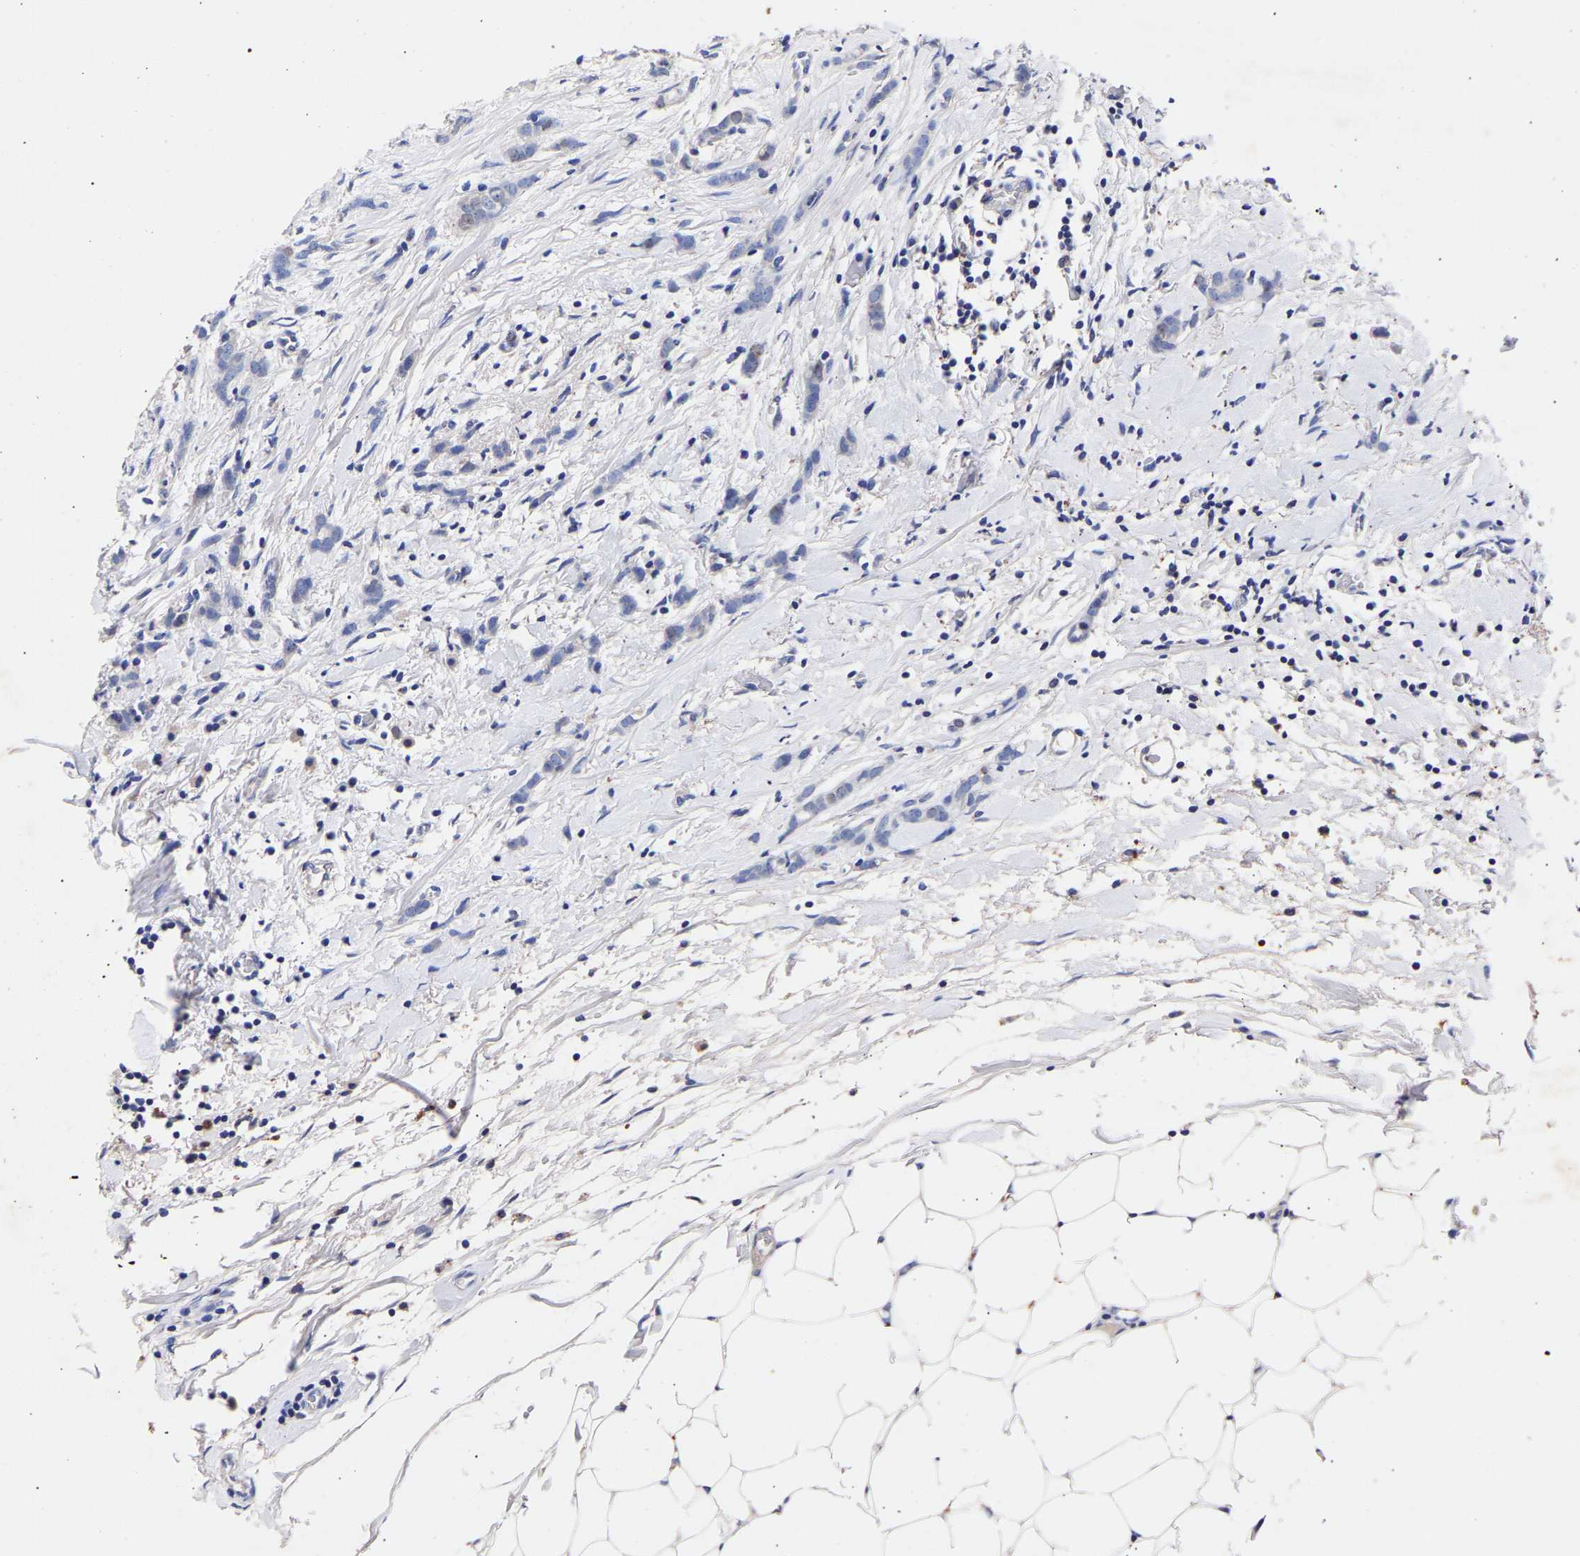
{"staining": {"intensity": "negative", "quantity": "none", "location": "none"}, "tissue": "breast cancer", "cell_type": "Tumor cells", "image_type": "cancer", "snomed": [{"axis": "morphology", "description": "Lobular carcinoma, in situ"}, {"axis": "morphology", "description": "Lobular carcinoma"}, {"axis": "topography", "description": "Breast"}], "caption": "A histopathology image of breast cancer (lobular carcinoma) stained for a protein demonstrates no brown staining in tumor cells.", "gene": "SEM1", "patient": {"sex": "female", "age": 41}}